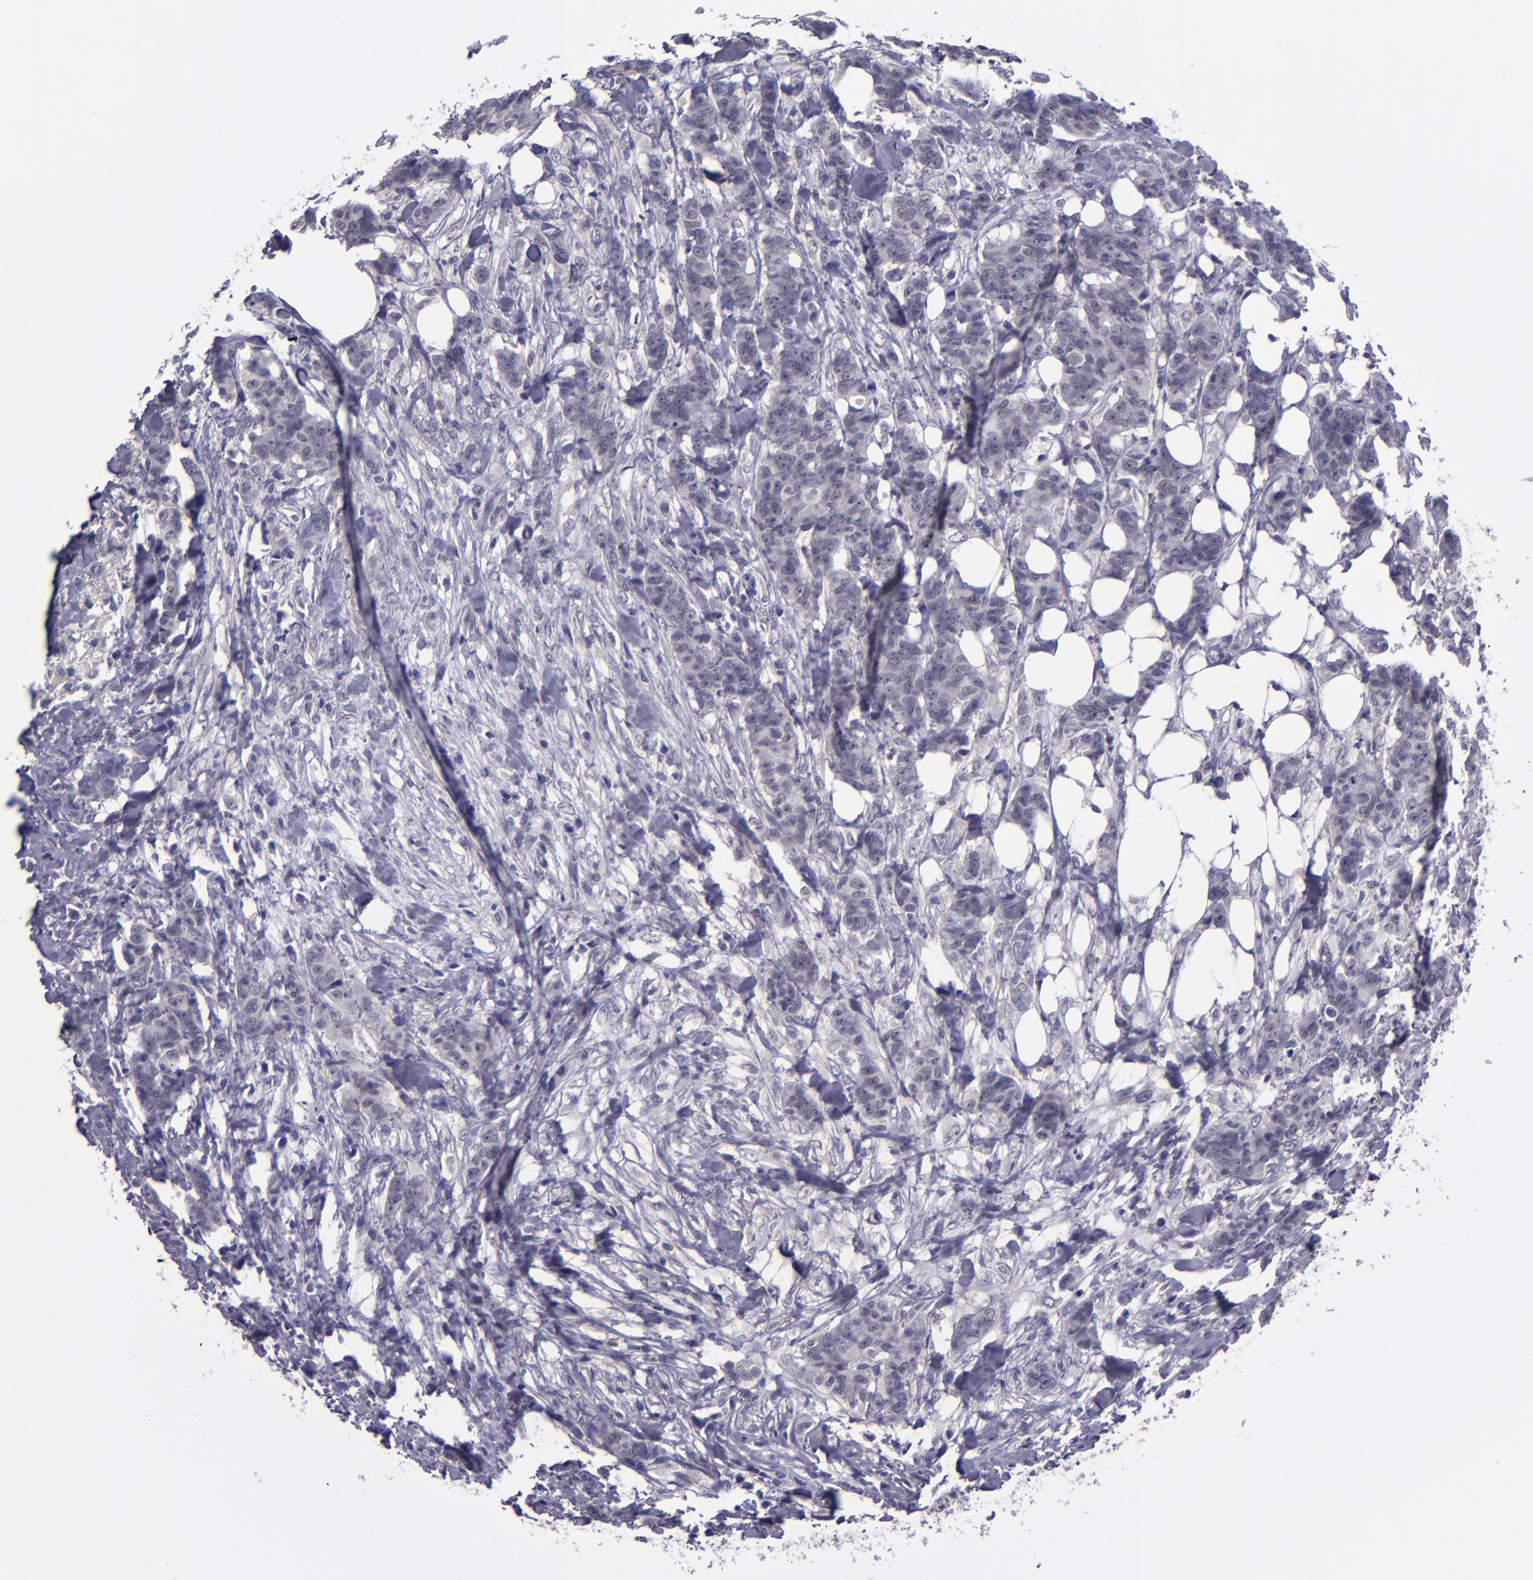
{"staining": {"intensity": "negative", "quantity": "none", "location": "none"}, "tissue": "breast cancer", "cell_type": "Tumor cells", "image_type": "cancer", "snomed": [{"axis": "morphology", "description": "Duct carcinoma"}, {"axis": "topography", "description": "Breast"}], "caption": "The histopathology image exhibits no significant expression in tumor cells of breast cancer (invasive ductal carcinoma).", "gene": "CEBPE", "patient": {"sex": "female", "age": 40}}